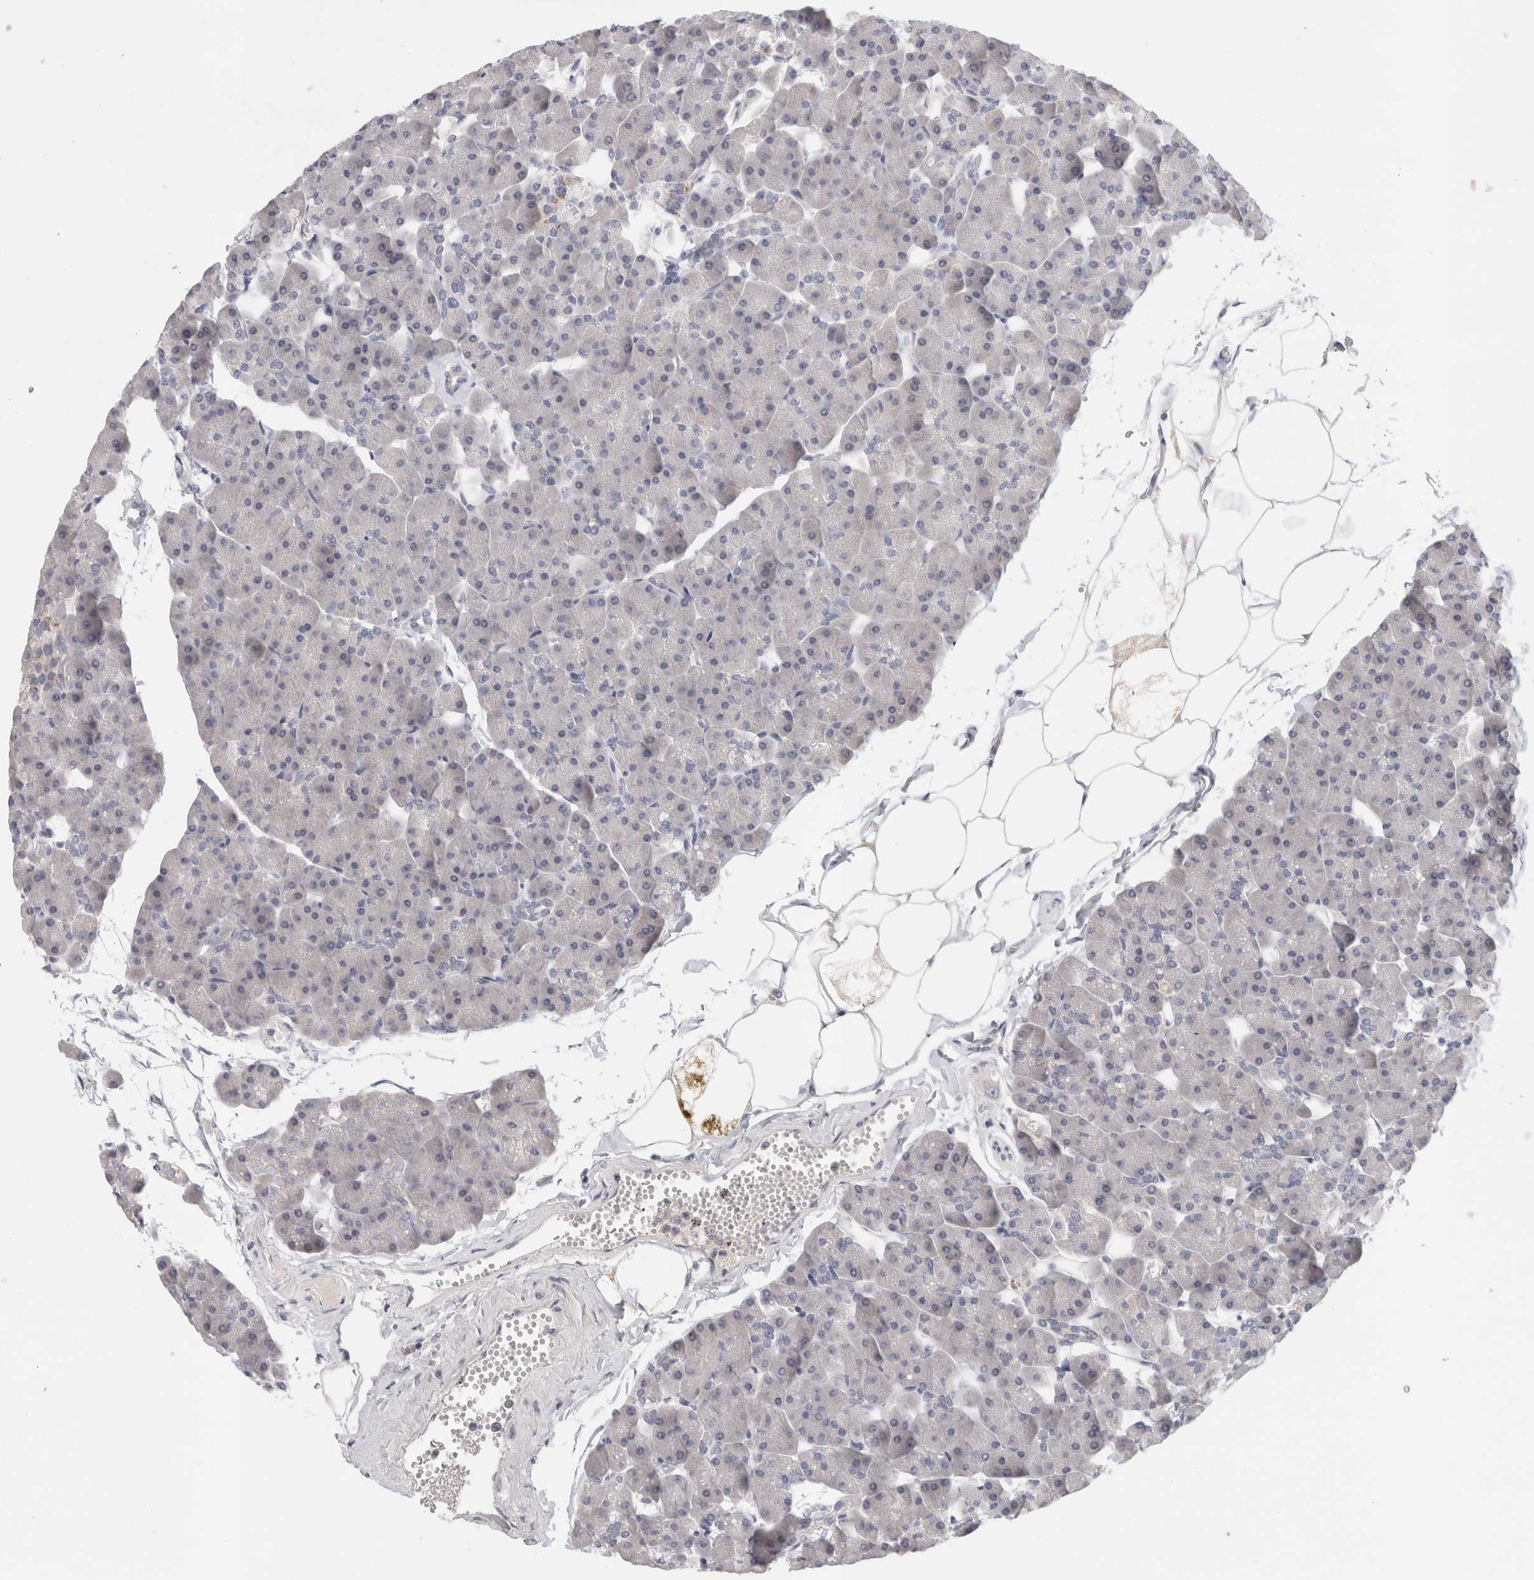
{"staining": {"intensity": "negative", "quantity": "none", "location": "none"}, "tissue": "pancreas", "cell_type": "Exocrine glandular cells", "image_type": "normal", "snomed": [{"axis": "morphology", "description": "Normal tissue, NOS"}, {"axis": "topography", "description": "Pancreas"}], "caption": "The immunohistochemistry (IHC) photomicrograph has no significant positivity in exocrine glandular cells of pancreas.", "gene": "STK31", "patient": {"sex": "male", "age": 35}}